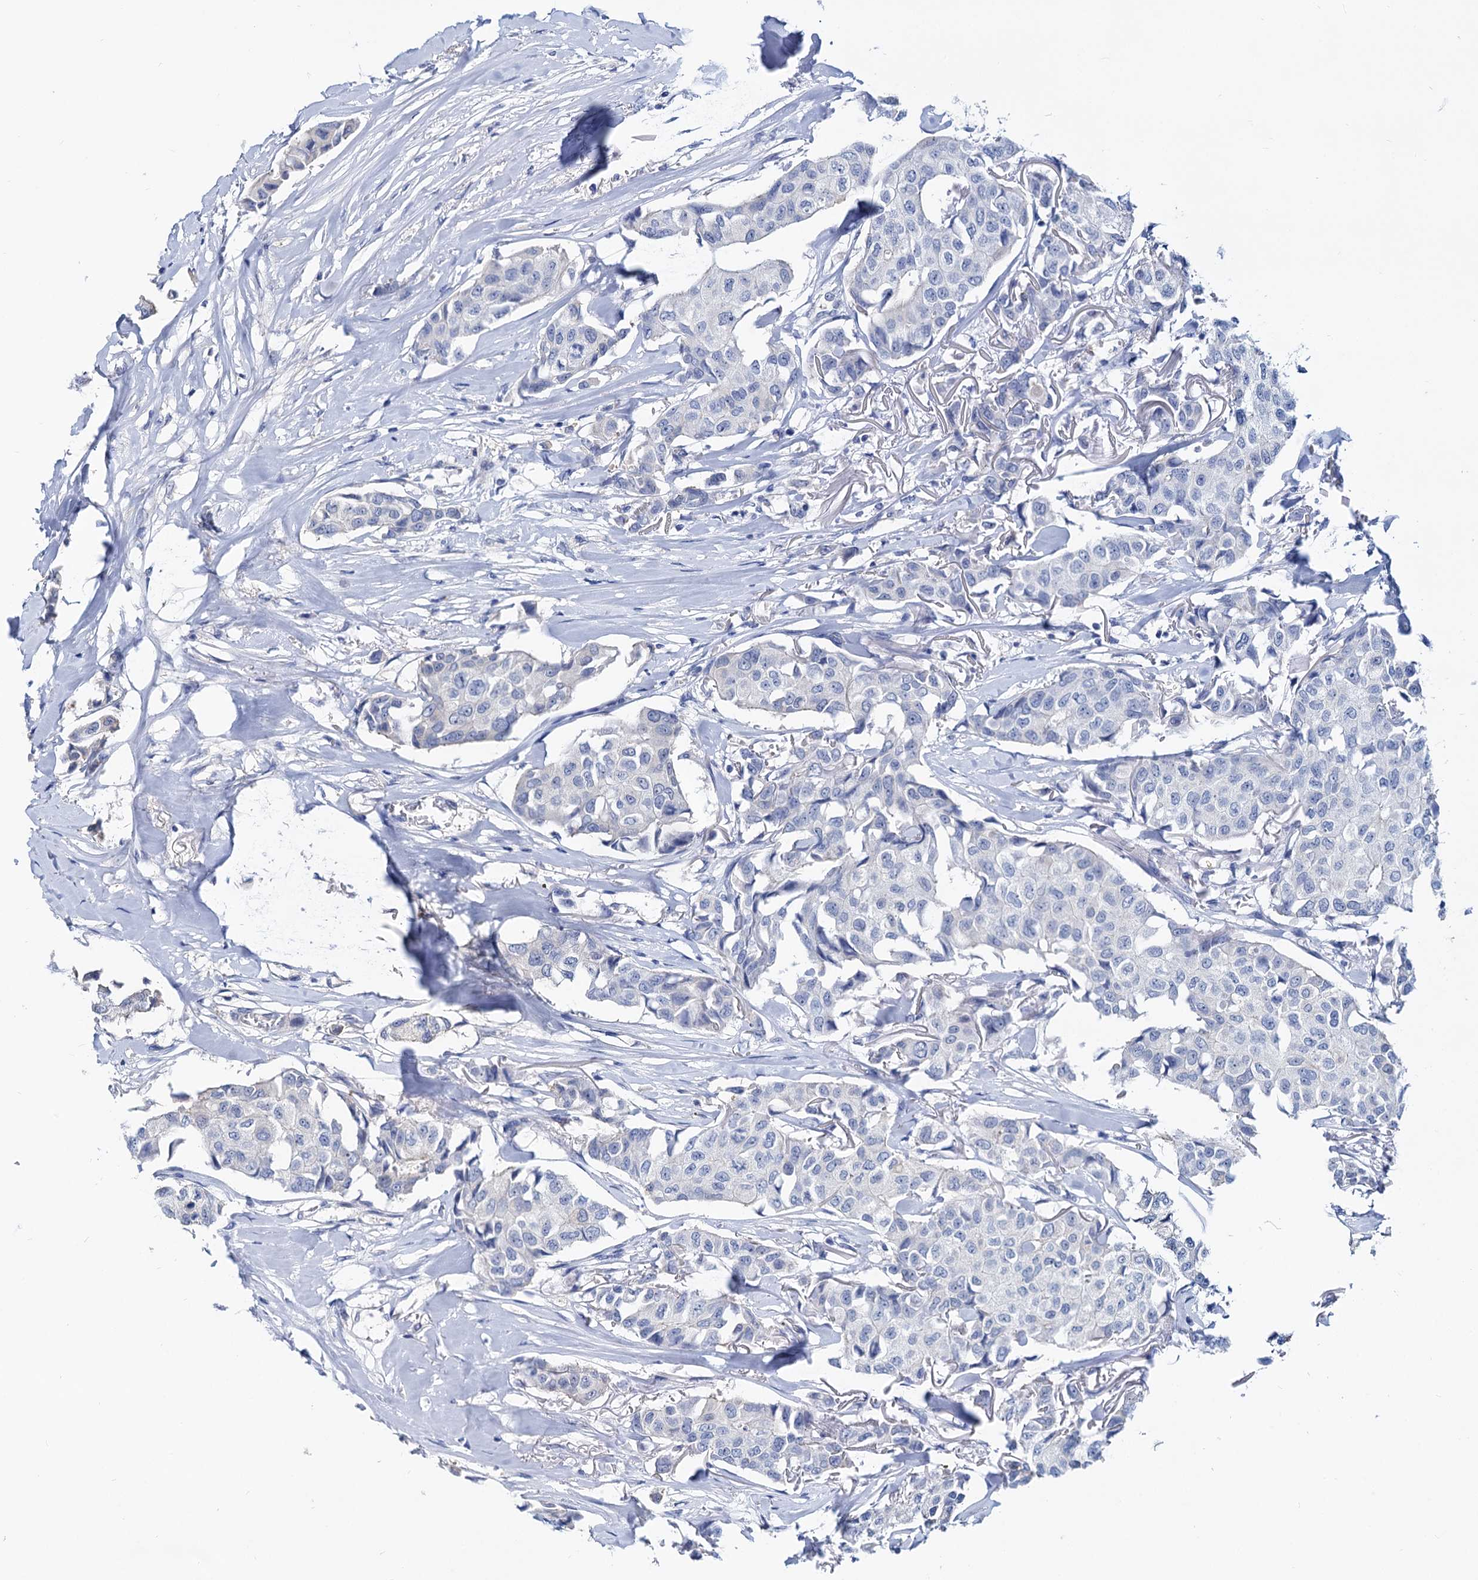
{"staining": {"intensity": "negative", "quantity": "none", "location": "none"}, "tissue": "breast cancer", "cell_type": "Tumor cells", "image_type": "cancer", "snomed": [{"axis": "morphology", "description": "Duct carcinoma"}, {"axis": "topography", "description": "Breast"}], "caption": "Histopathology image shows no significant protein staining in tumor cells of breast infiltrating ductal carcinoma.", "gene": "SNX15", "patient": {"sex": "female", "age": 80}}